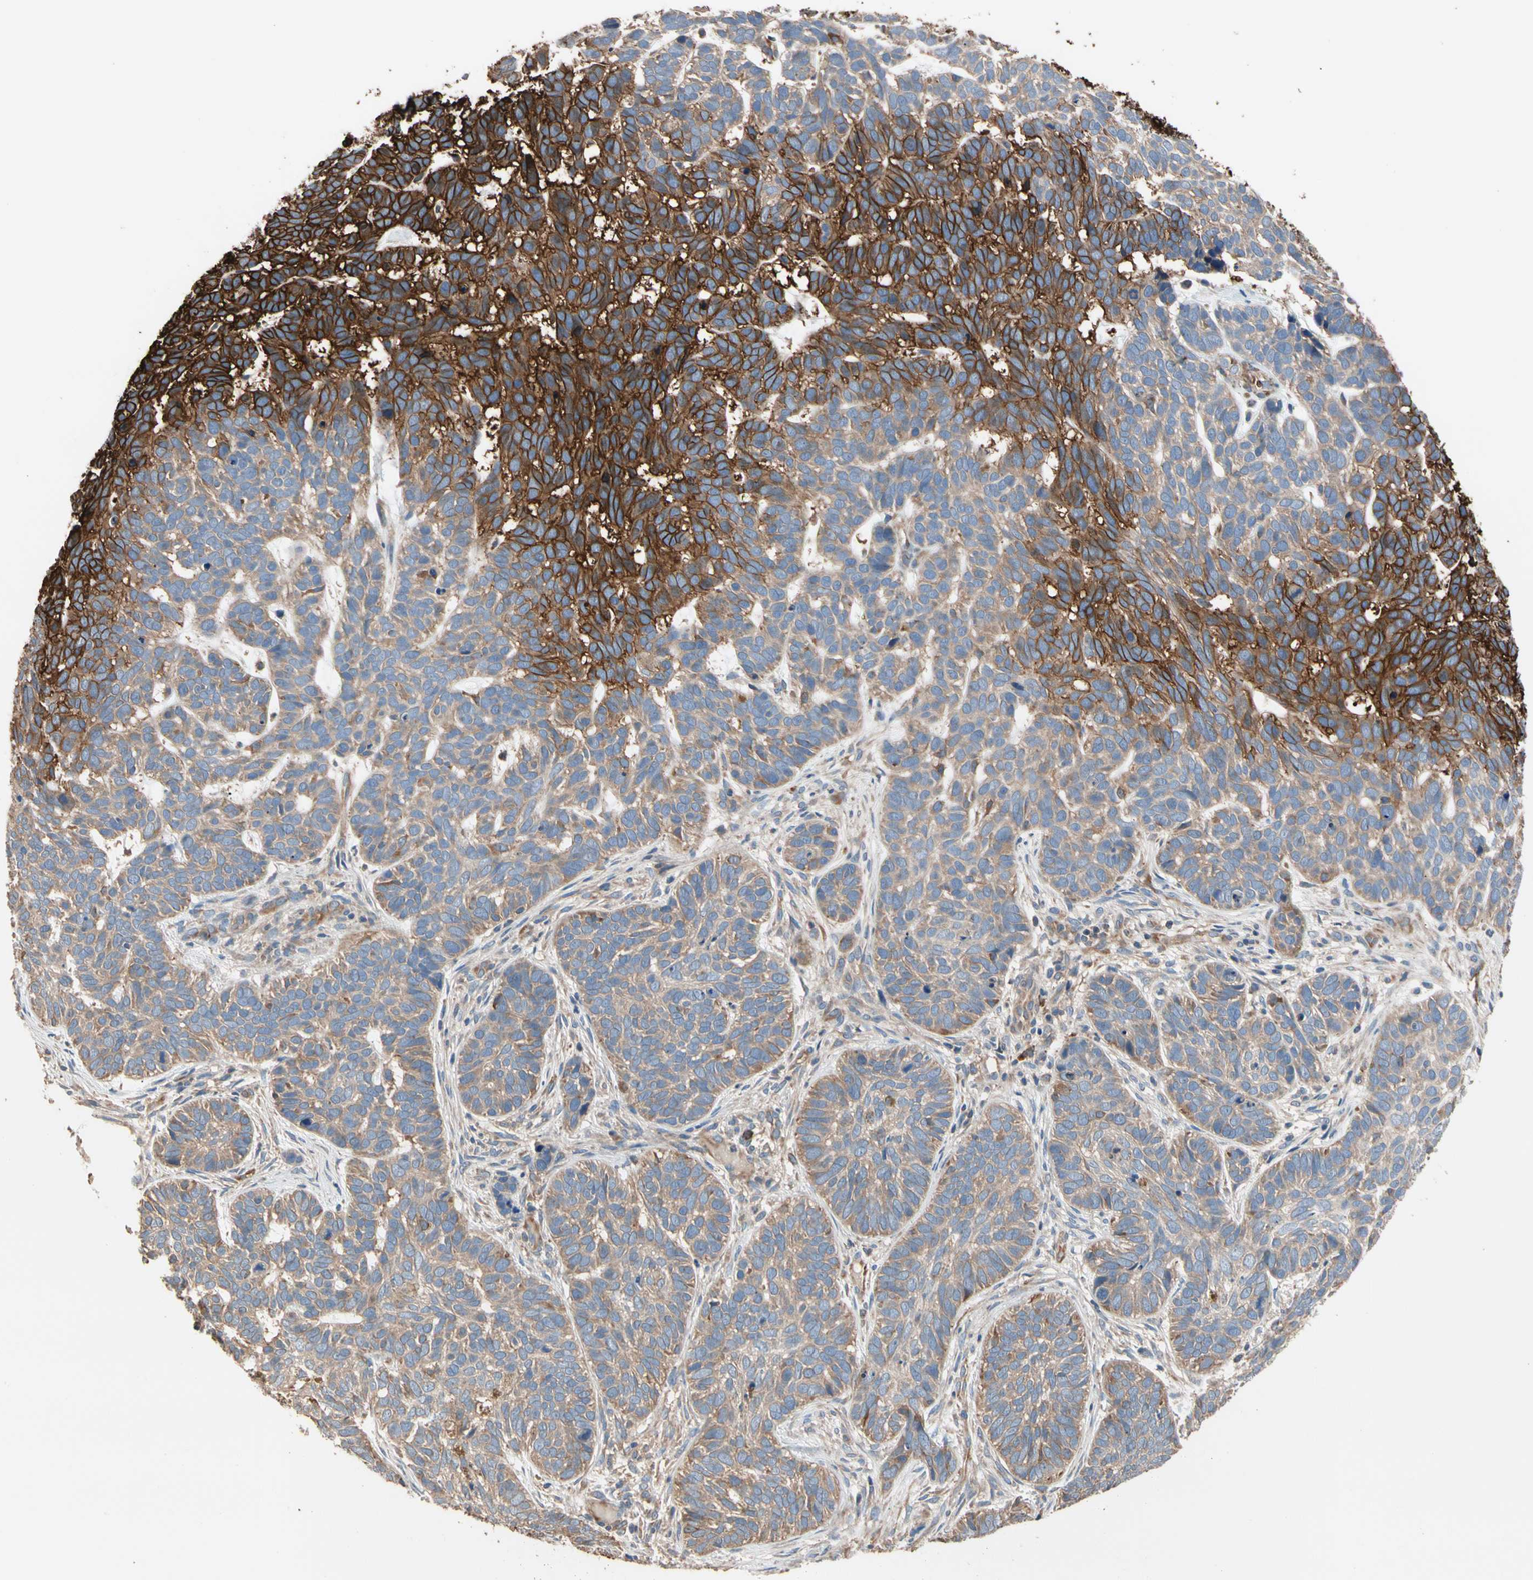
{"staining": {"intensity": "strong", "quantity": "25%-75%", "location": "cytoplasmic/membranous"}, "tissue": "skin cancer", "cell_type": "Tumor cells", "image_type": "cancer", "snomed": [{"axis": "morphology", "description": "Basal cell carcinoma"}, {"axis": "topography", "description": "Skin"}], "caption": "Basal cell carcinoma (skin) stained with a protein marker demonstrates strong staining in tumor cells.", "gene": "RIOK2", "patient": {"sex": "male", "age": 87}}